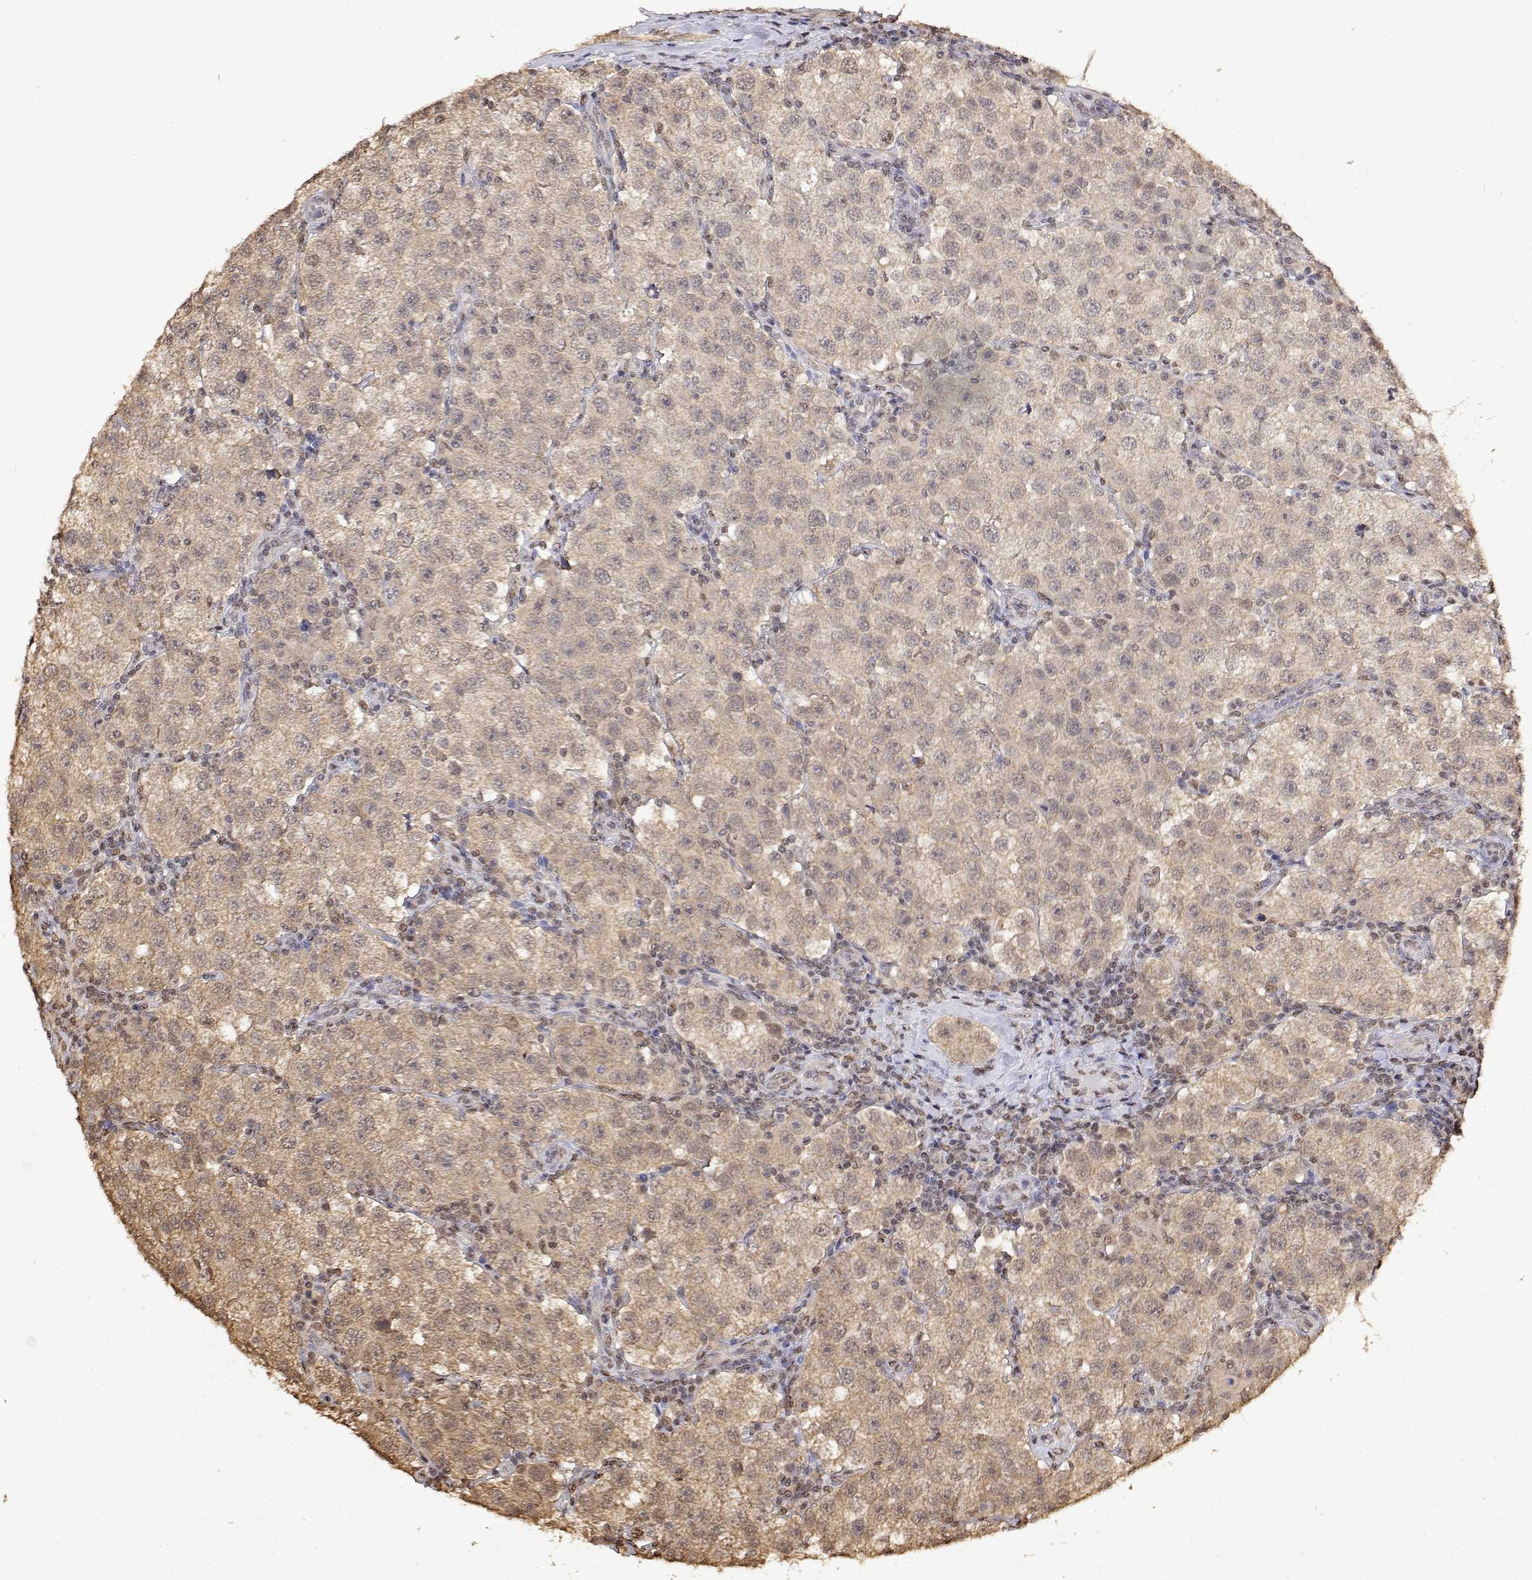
{"staining": {"intensity": "weak", "quantity": "<25%", "location": "nuclear"}, "tissue": "testis cancer", "cell_type": "Tumor cells", "image_type": "cancer", "snomed": [{"axis": "morphology", "description": "Seminoma, NOS"}, {"axis": "topography", "description": "Testis"}], "caption": "IHC photomicrograph of human seminoma (testis) stained for a protein (brown), which exhibits no positivity in tumor cells. (Brightfield microscopy of DAB immunohistochemistry at high magnification).", "gene": "TPI1", "patient": {"sex": "male", "age": 37}}